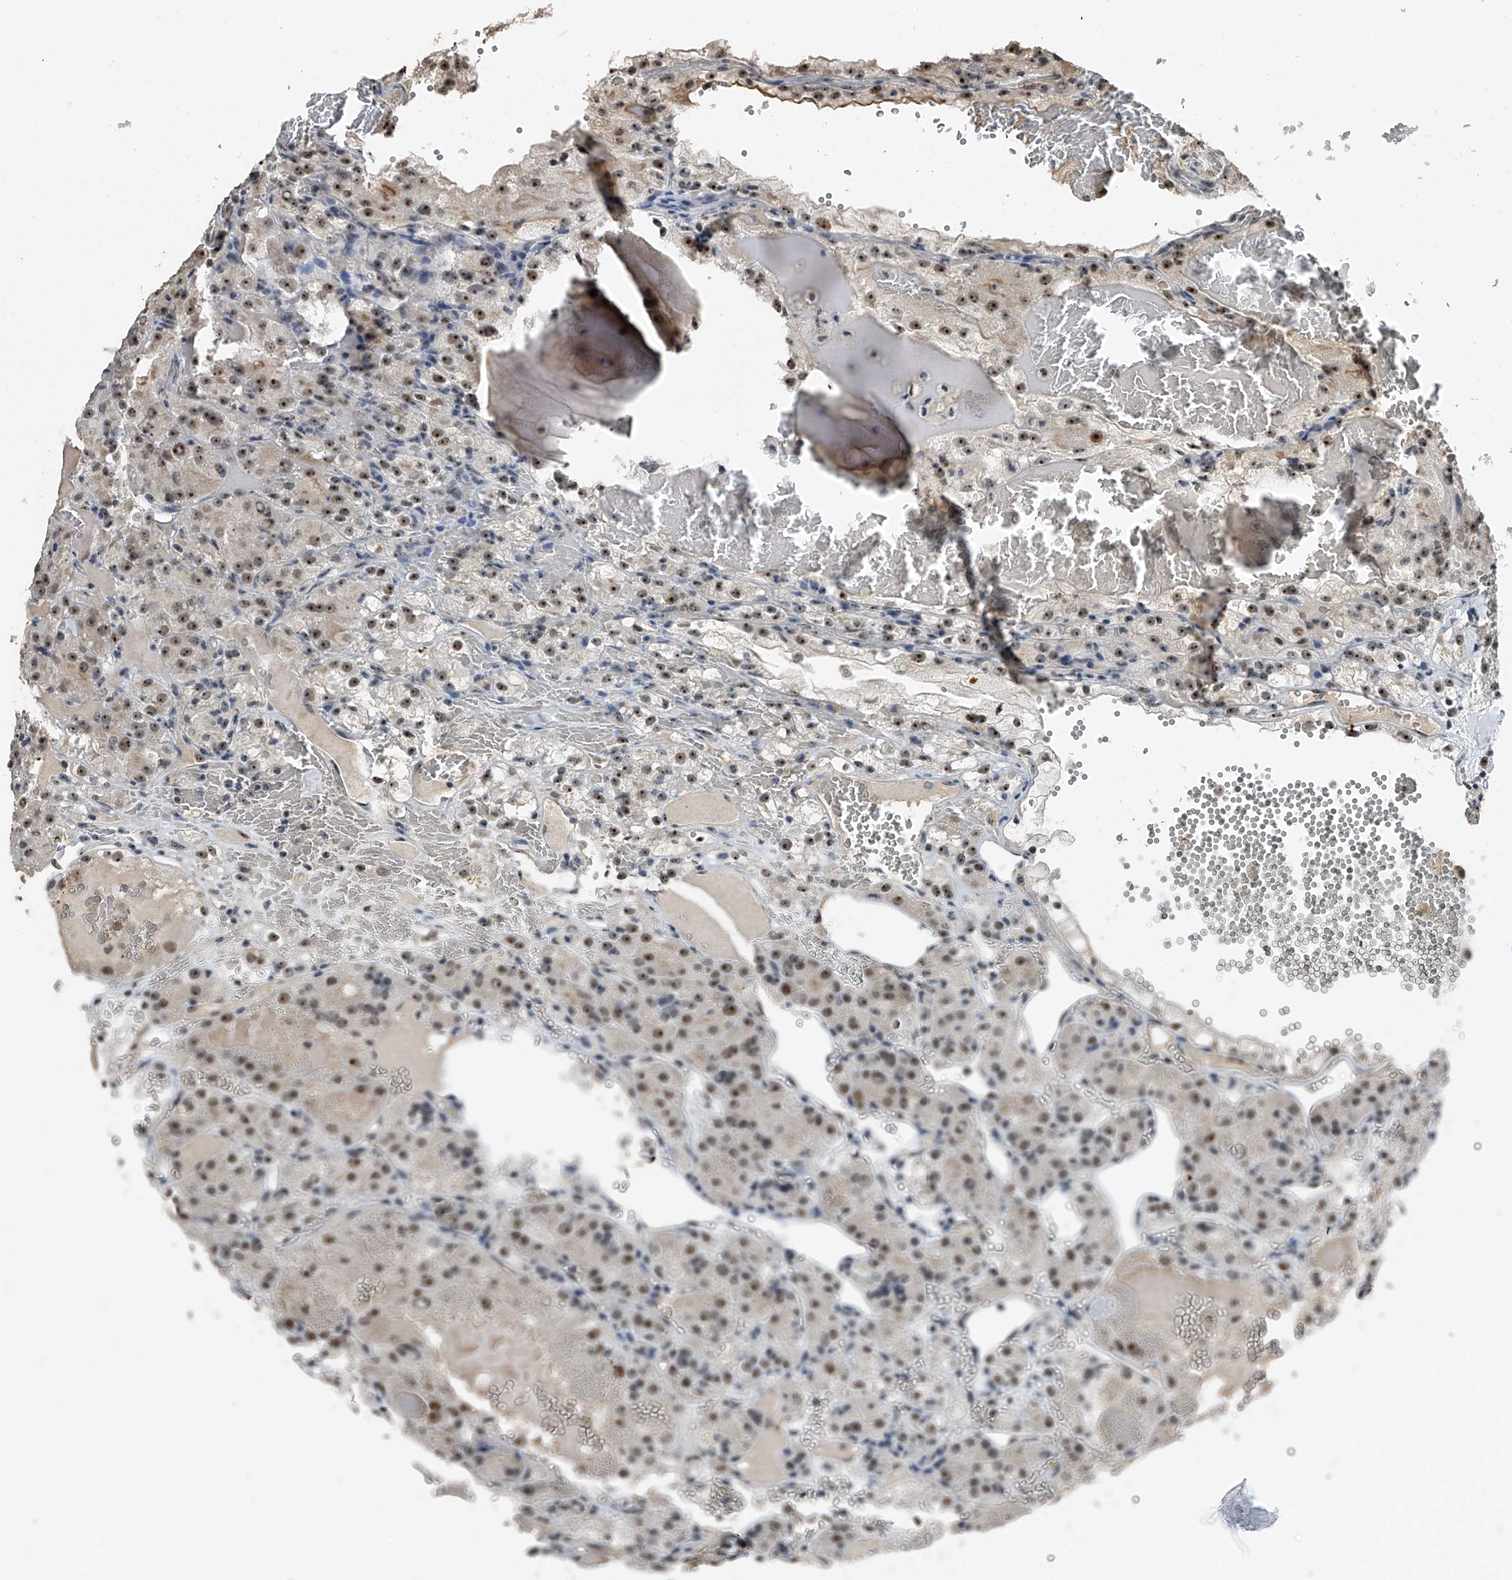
{"staining": {"intensity": "moderate", "quantity": ">75%", "location": "nuclear"}, "tissue": "renal cancer", "cell_type": "Tumor cells", "image_type": "cancer", "snomed": [{"axis": "morphology", "description": "Normal tissue, NOS"}, {"axis": "morphology", "description": "Adenocarcinoma, NOS"}, {"axis": "topography", "description": "Kidney"}], "caption": "IHC (DAB) staining of human renal adenocarcinoma shows moderate nuclear protein staining in approximately >75% of tumor cells.", "gene": "TCOF1", "patient": {"sex": "male", "age": 61}}